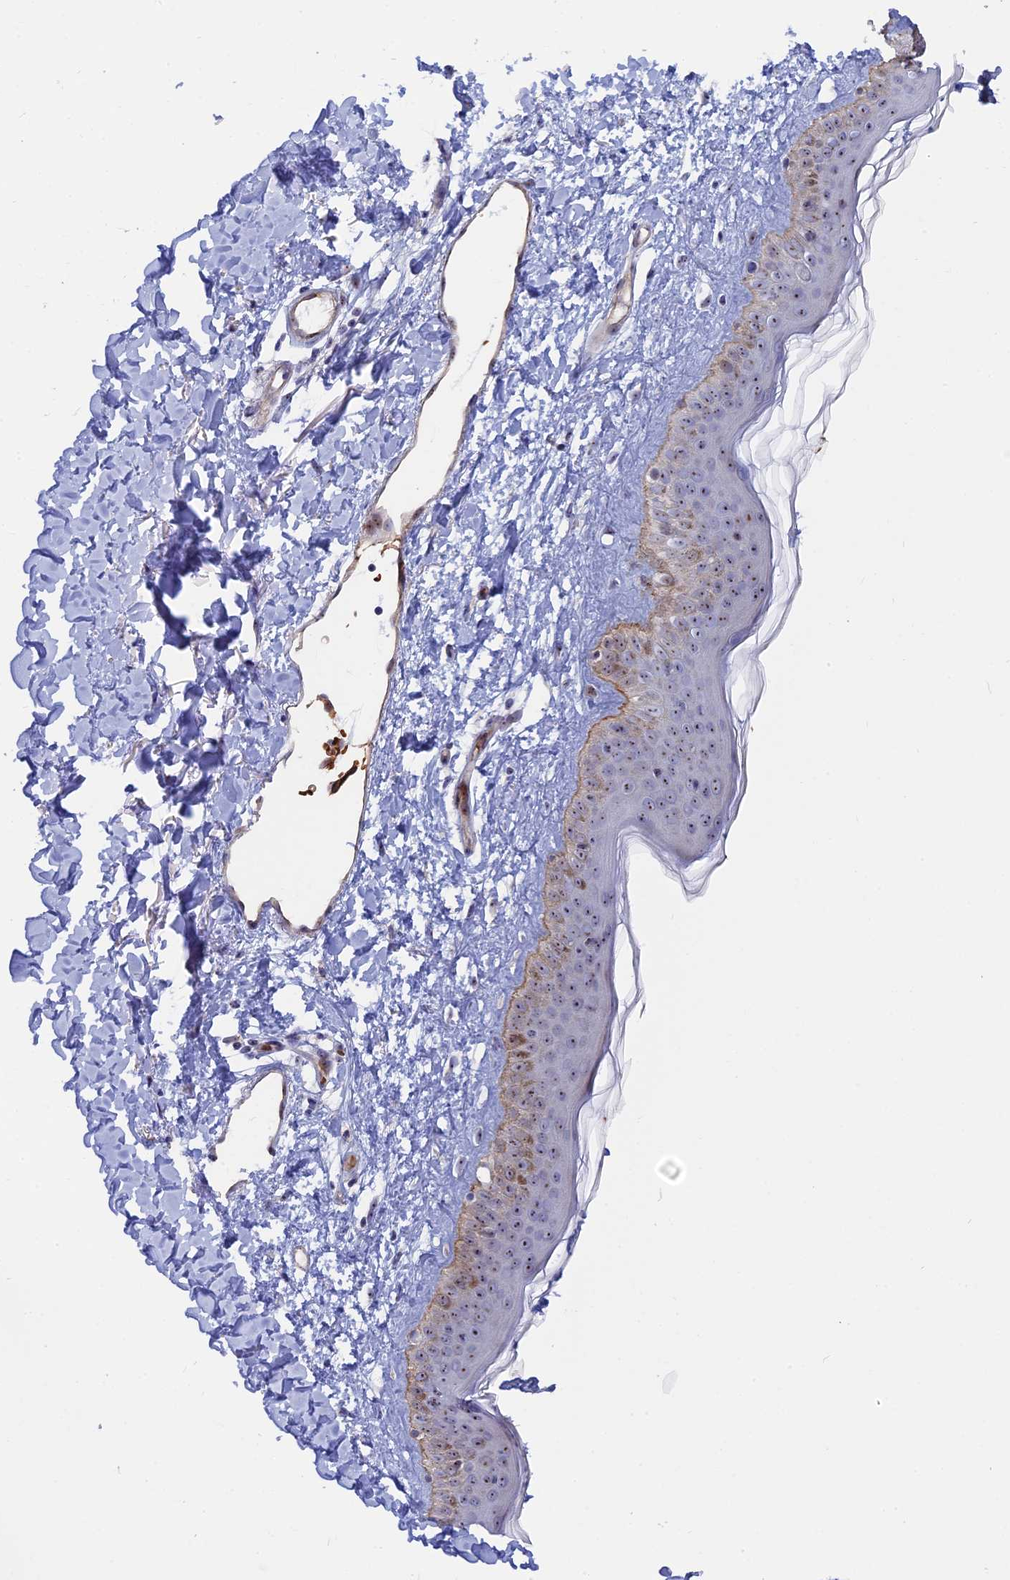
{"staining": {"intensity": "negative", "quantity": "none", "location": "none"}, "tissue": "skin", "cell_type": "Fibroblasts", "image_type": "normal", "snomed": [{"axis": "morphology", "description": "Normal tissue, NOS"}, {"axis": "topography", "description": "Skin"}], "caption": "IHC photomicrograph of unremarkable skin stained for a protein (brown), which shows no positivity in fibroblasts.", "gene": "DBNDD1", "patient": {"sex": "female", "age": 58}}